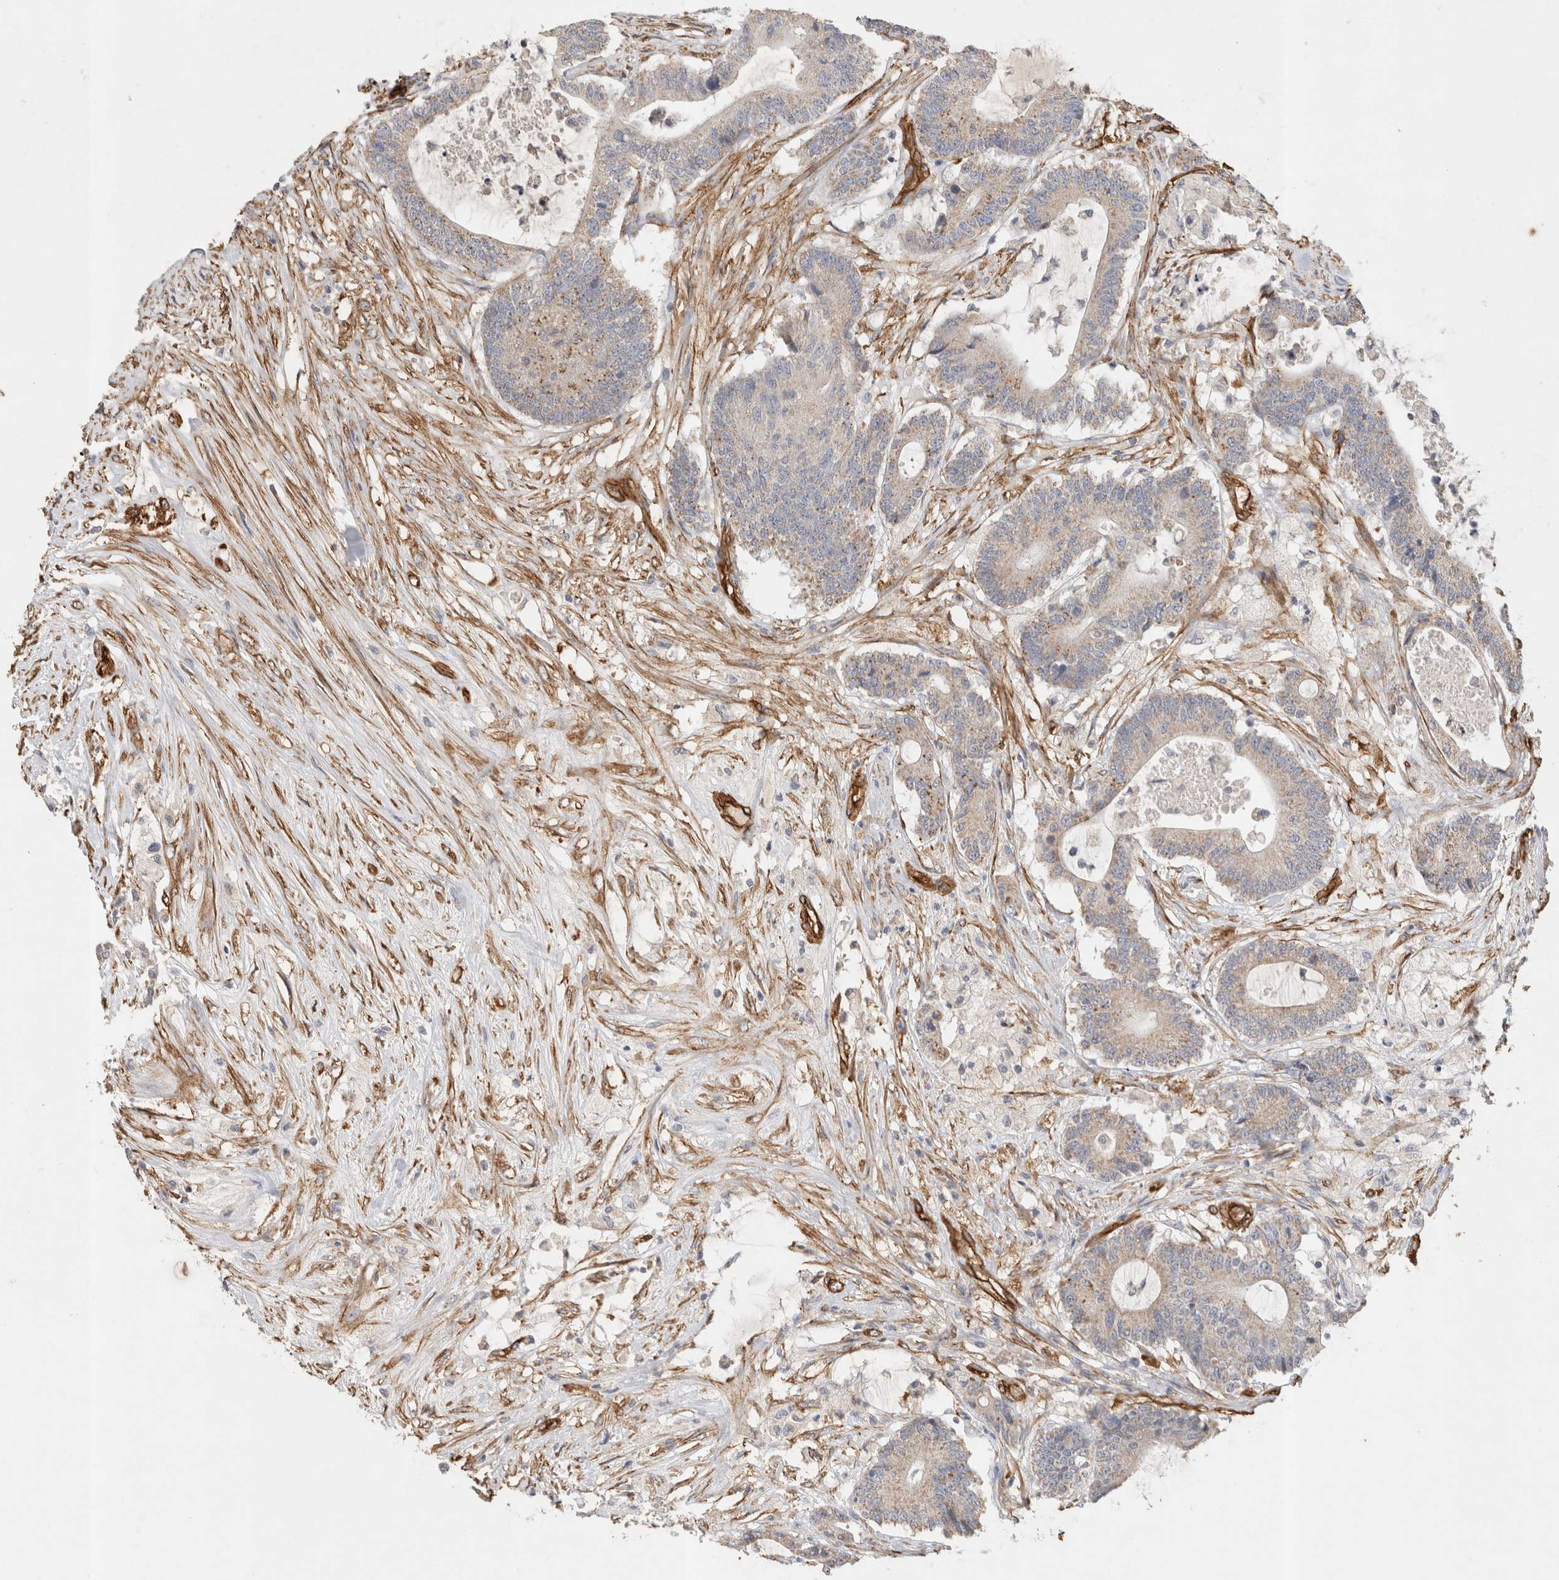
{"staining": {"intensity": "weak", "quantity": ">75%", "location": "cytoplasmic/membranous"}, "tissue": "colorectal cancer", "cell_type": "Tumor cells", "image_type": "cancer", "snomed": [{"axis": "morphology", "description": "Adenocarcinoma, NOS"}, {"axis": "topography", "description": "Colon"}], "caption": "IHC (DAB (3,3'-diaminobenzidine)) staining of human colorectal adenocarcinoma demonstrates weak cytoplasmic/membranous protein positivity in approximately >75% of tumor cells.", "gene": "JMJD4", "patient": {"sex": "female", "age": 84}}